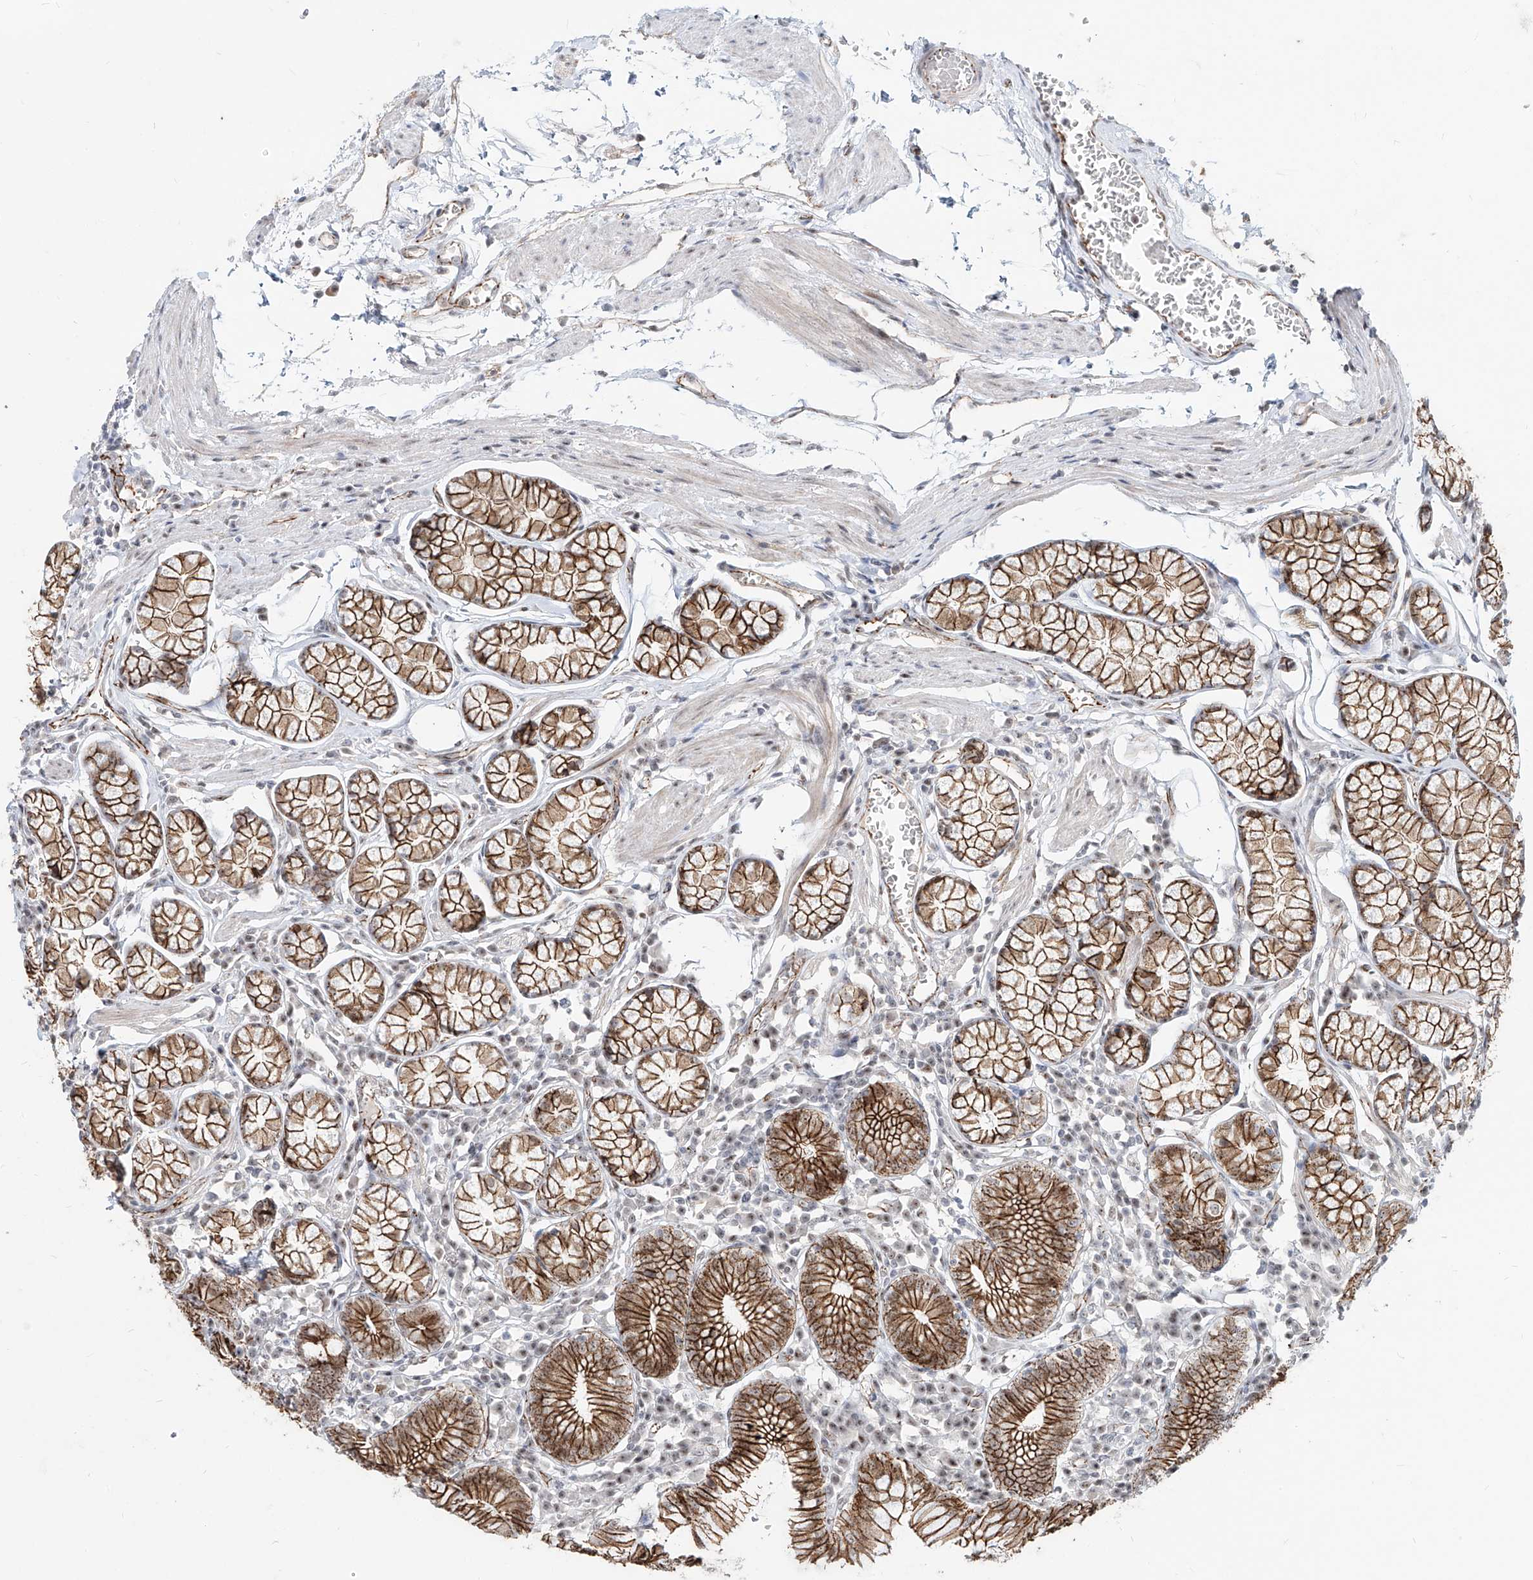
{"staining": {"intensity": "strong", "quantity": ">75%", "location": "cytoplasmic/membranous,nuclear"}, "tissue": "stomach", "cell_type": "Glandular cells", "image_type": "normal", "snomed": [{"axis": "morphology", "description": "Normal tissue, NOS"}, {"axis": "topography", "description": "Stomach"}], "caption": "Protein expression analysis of benign stomach exhibits strong cytoplasmic/membranous,nuclear positivity in about >75% of glandular cells.", "gene": "ZNF710", "patient": {"sex": "male", "age": 55}}